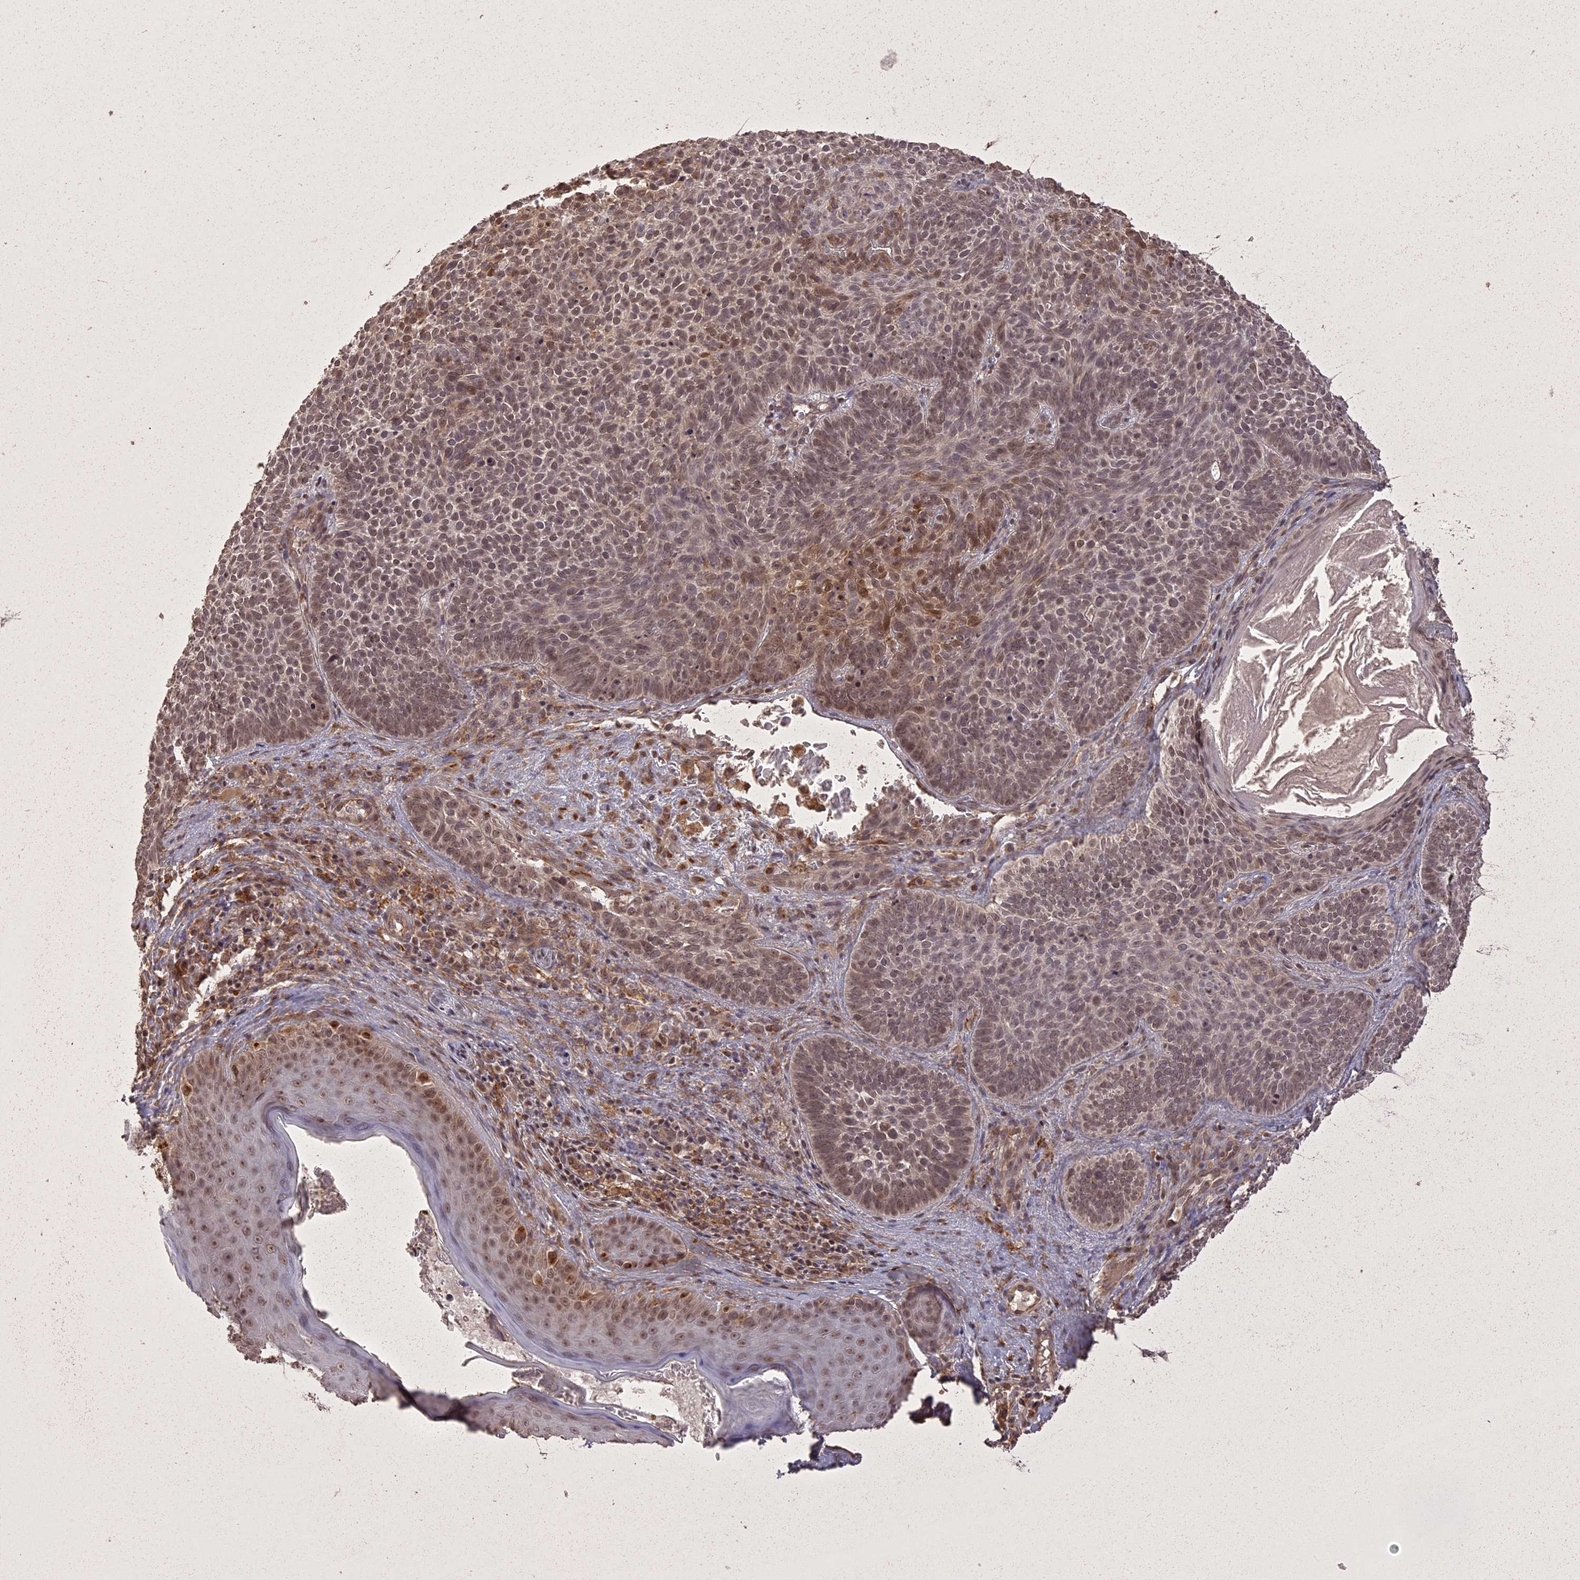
{"staining": {"intensity": "strong", "quantity": "25%-75%", "location": "cytoplasmic/membranous,nuclear"}, "tissue": "skin cancer", "cell_type": "Tumor cells", "image_type": "cancer", "snomed": [{"axis": "morphology", "description": "Basal cell carcinoma"}, {"axis": "topography", "description": "Skin"}], "caption": "About 25%-75% of tumor cells in human skin cancer (basal cell carcinoma) display strong cytoplasmic/membranous and nuclear protein staining as visualized by brown immunohistochemical staining.", "gene": "ING5", "patient": {"sex": "male", "age": 85}}